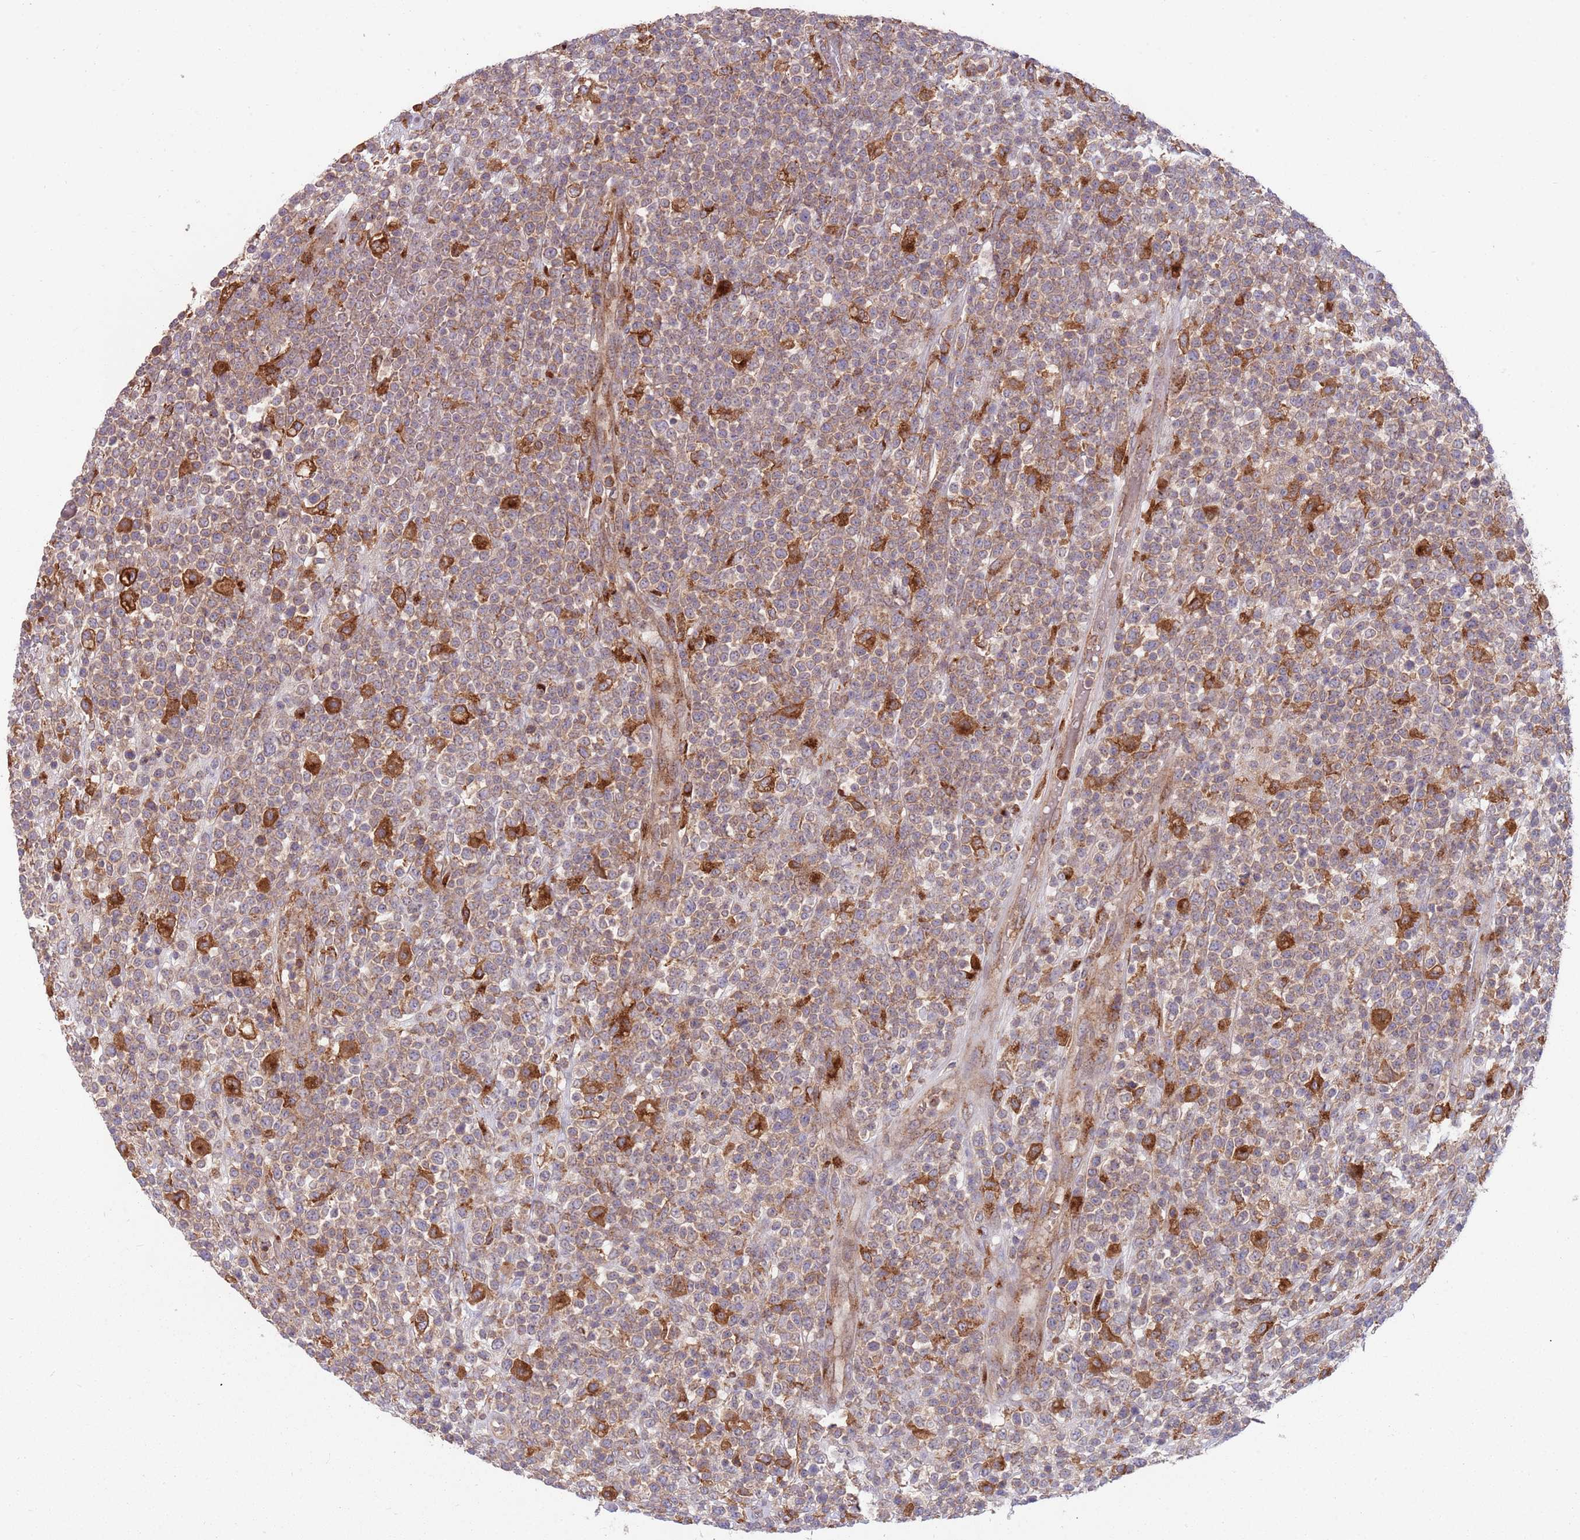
{"staining": {"intensity": "strong", "quantity": "25%-75%", "location": "cytoplasmic/membranous"}, "tissue": "lymphoma", "cell_type": "Tumor cells", "image_type": "cancer", "snomed": [{"axis": "morphology", "description": "Malignant lymphoma, non-Hodgkin's type, High grade"}, {"axis": "topography", "description": "Colon"}], "caption": "Malignant lymphoma, non-Hodgkin's type (high-grade) tissue exhibits strong cytoplasmic/membranous expression in approximately 25%-75% of tumor cells", "gene": "BTBD7", "patient": {"sex": "female", "age": 53}}